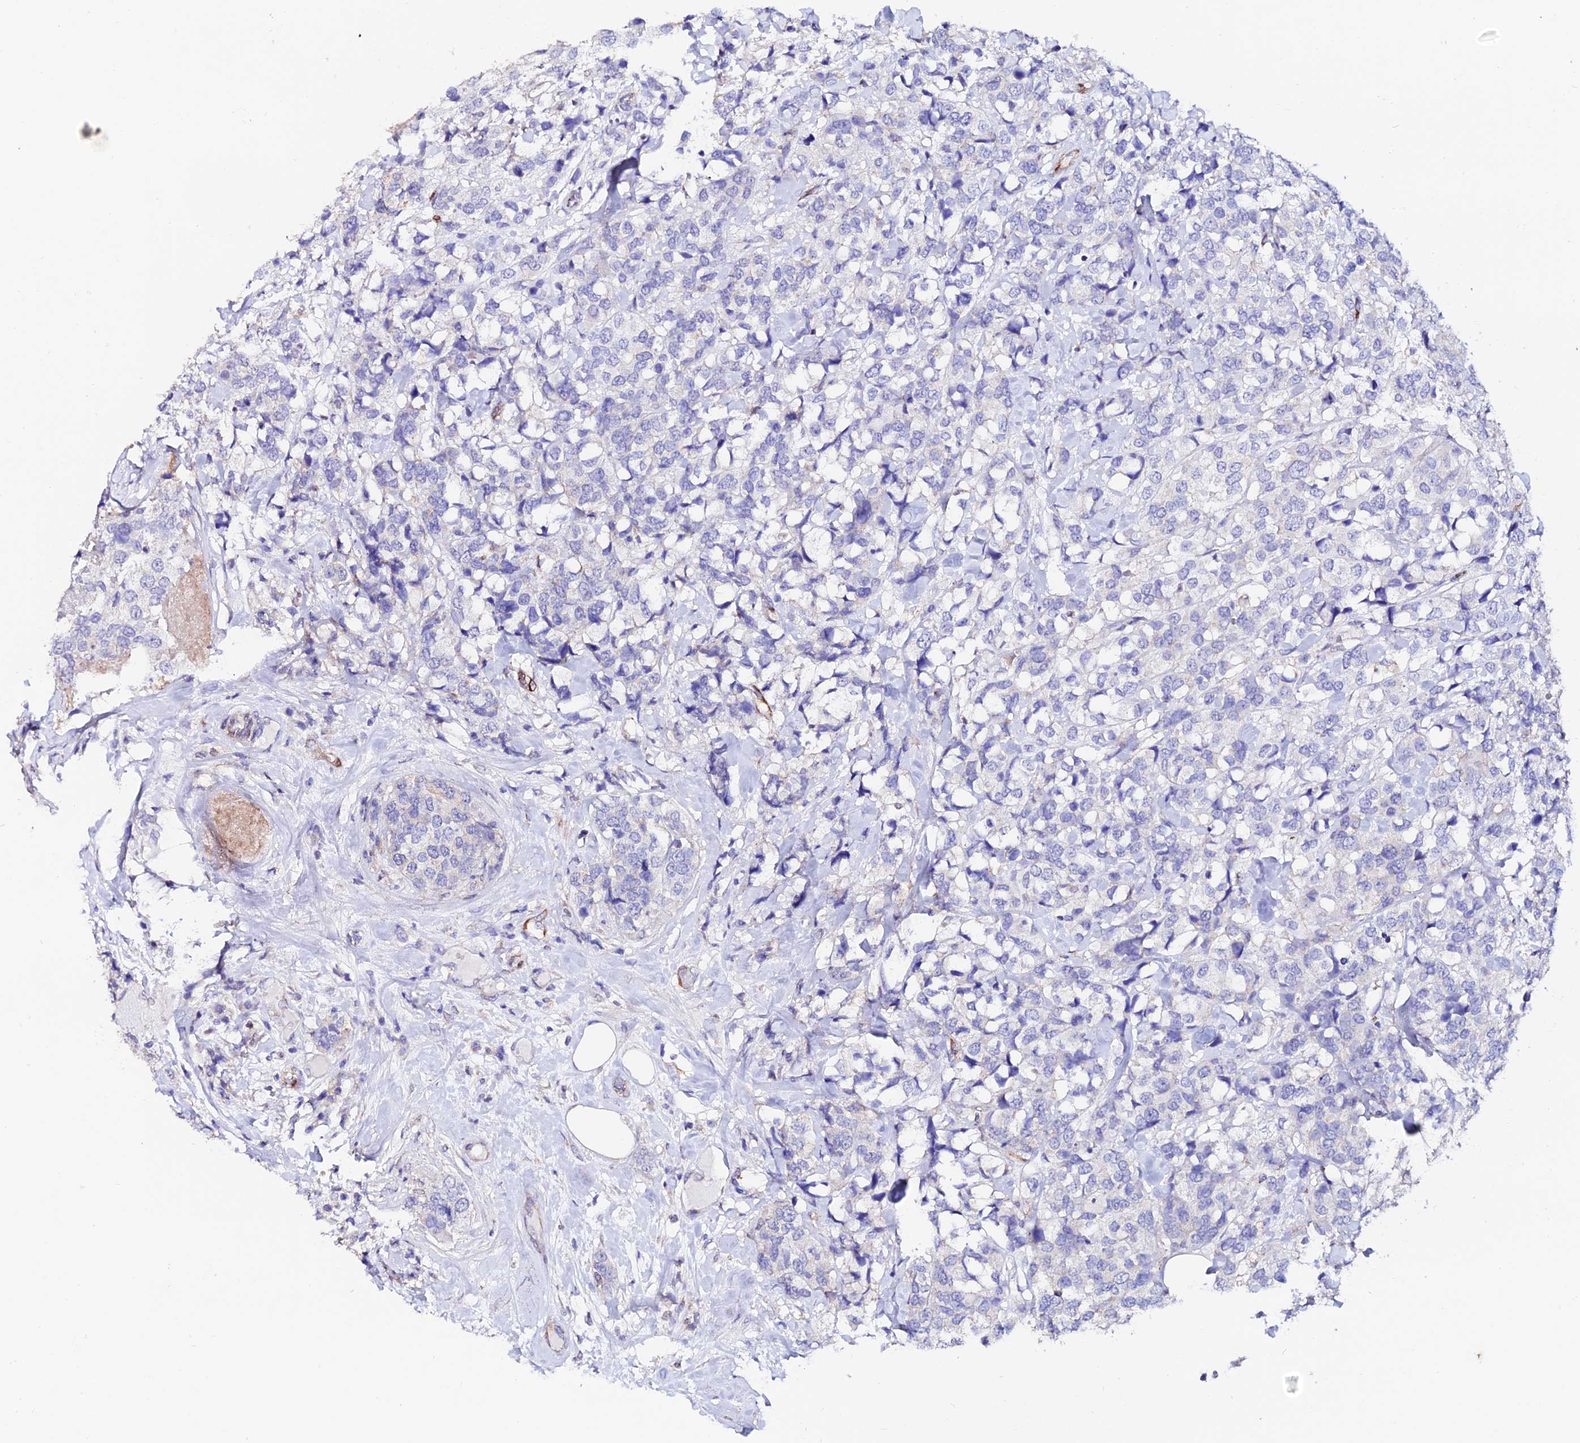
{"staining": {"intensity": "negative", "quantity": "none", "location": "none"}, "tissue": "breast cancer", "cell_type": "Tumor cells", "image_type": "cancer", "snomed": [{"axis": "morphology", "description": "Lobular carcinoma"}, {"axis": "topography", "description": "Breast"}], "caption": "Human breast cancer (lobular carcinoma) stained for a protein using immunohistochemistry shows no staining in tumor cells.", "gene": "ESM1", "patient": {"sex": "female", "age": 59}}